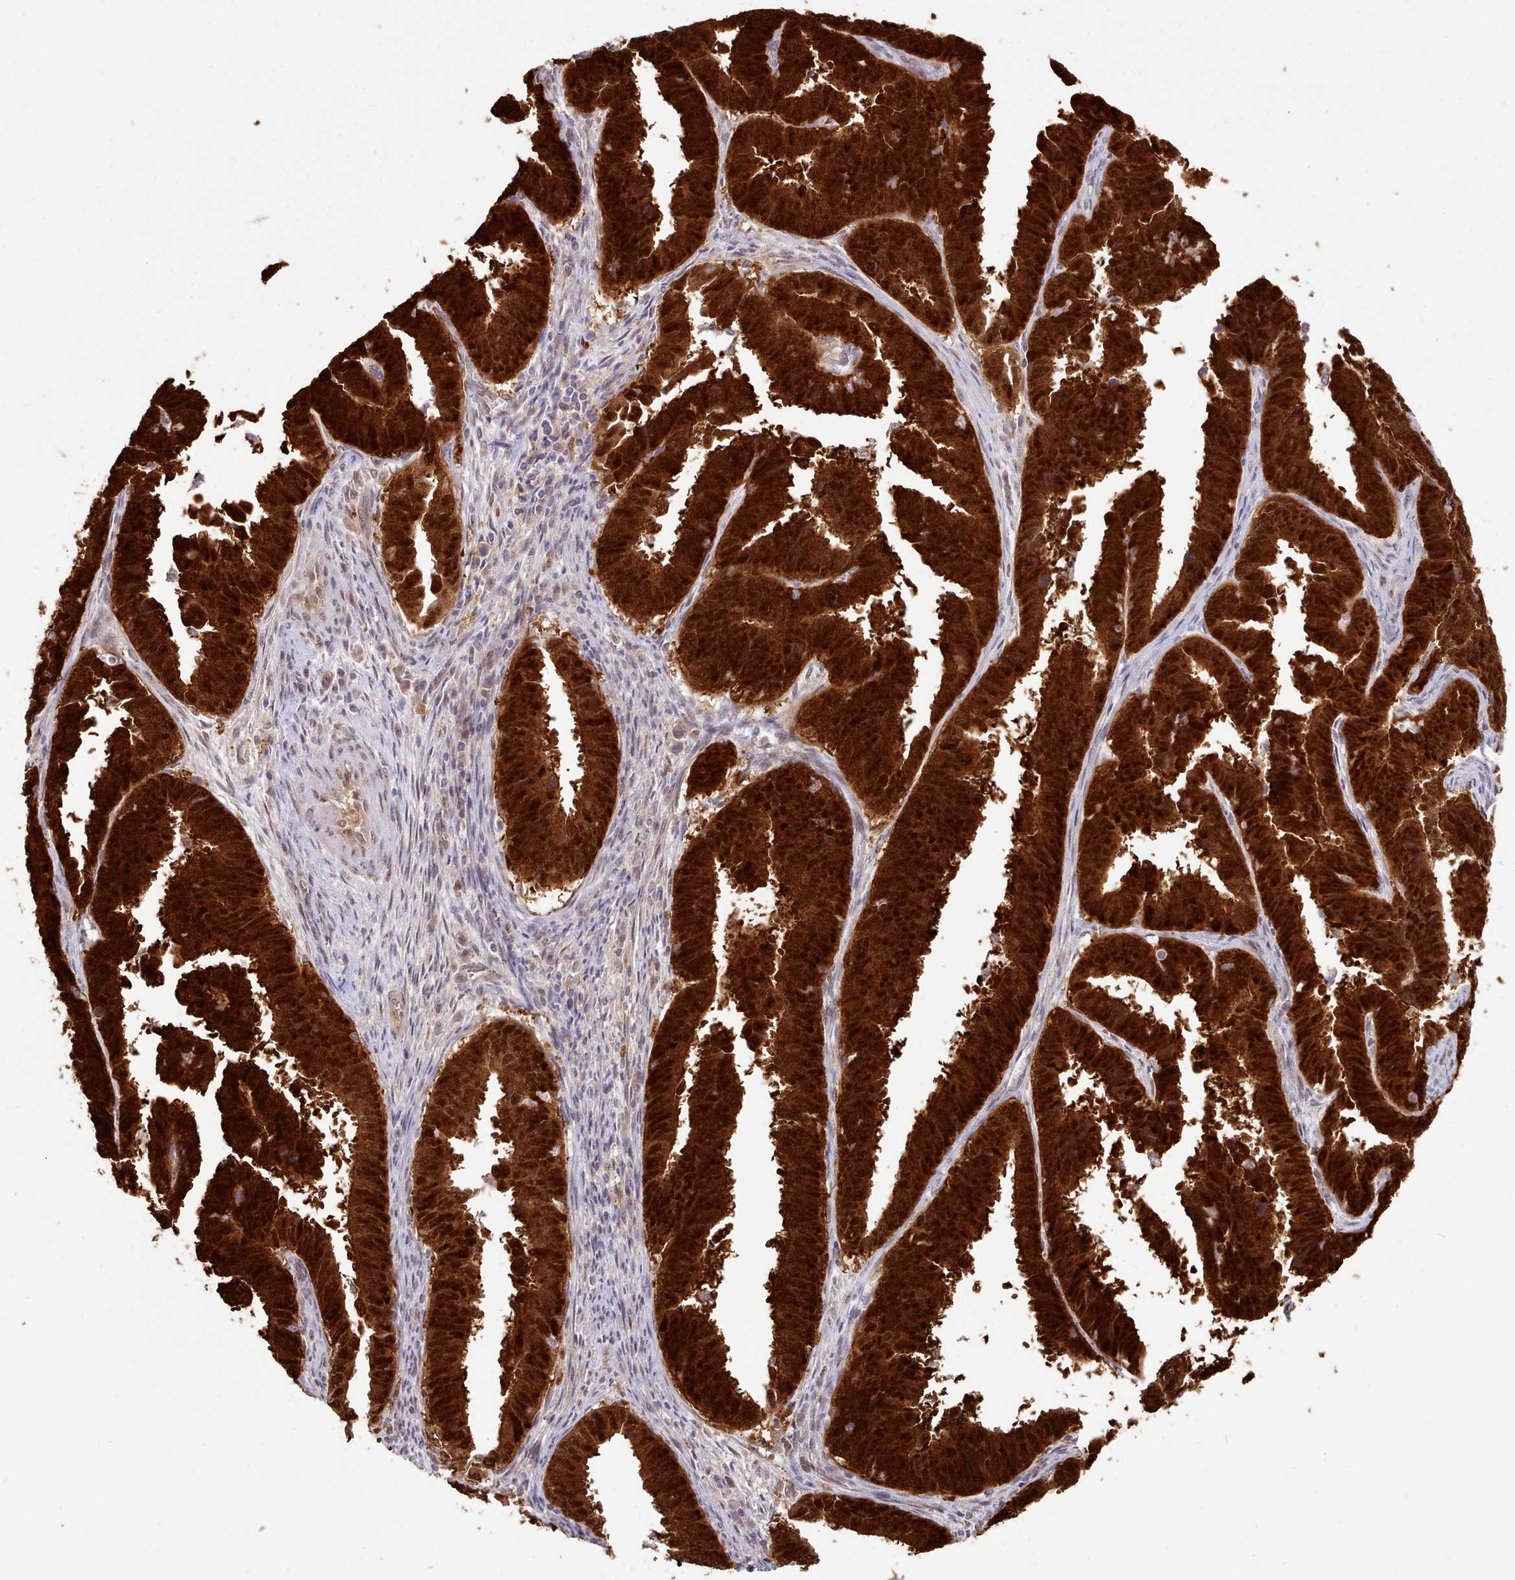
{"staining": {"intensity": "strong", "quantity": ">75%", "location": "cytoplasmic/membranous,nuclear"}, "tissue": "endometrial cancer", "cell_type": "Tumor cells", "image_type": "cancer", "snomed": [{"axis": "morphology", "description": "Adenocarcinoma, NOS"}, {"axis": "topography", "description": "Endometrium"}], "caption": "The micrograph demonstrates staining of endometrial cancer, revealing strong cytoplasmic/membranous and nuclear protein staining (brown color) within tumor cells.", "gene": "CES3", "patient": {"sex": "female", "age": 75}}